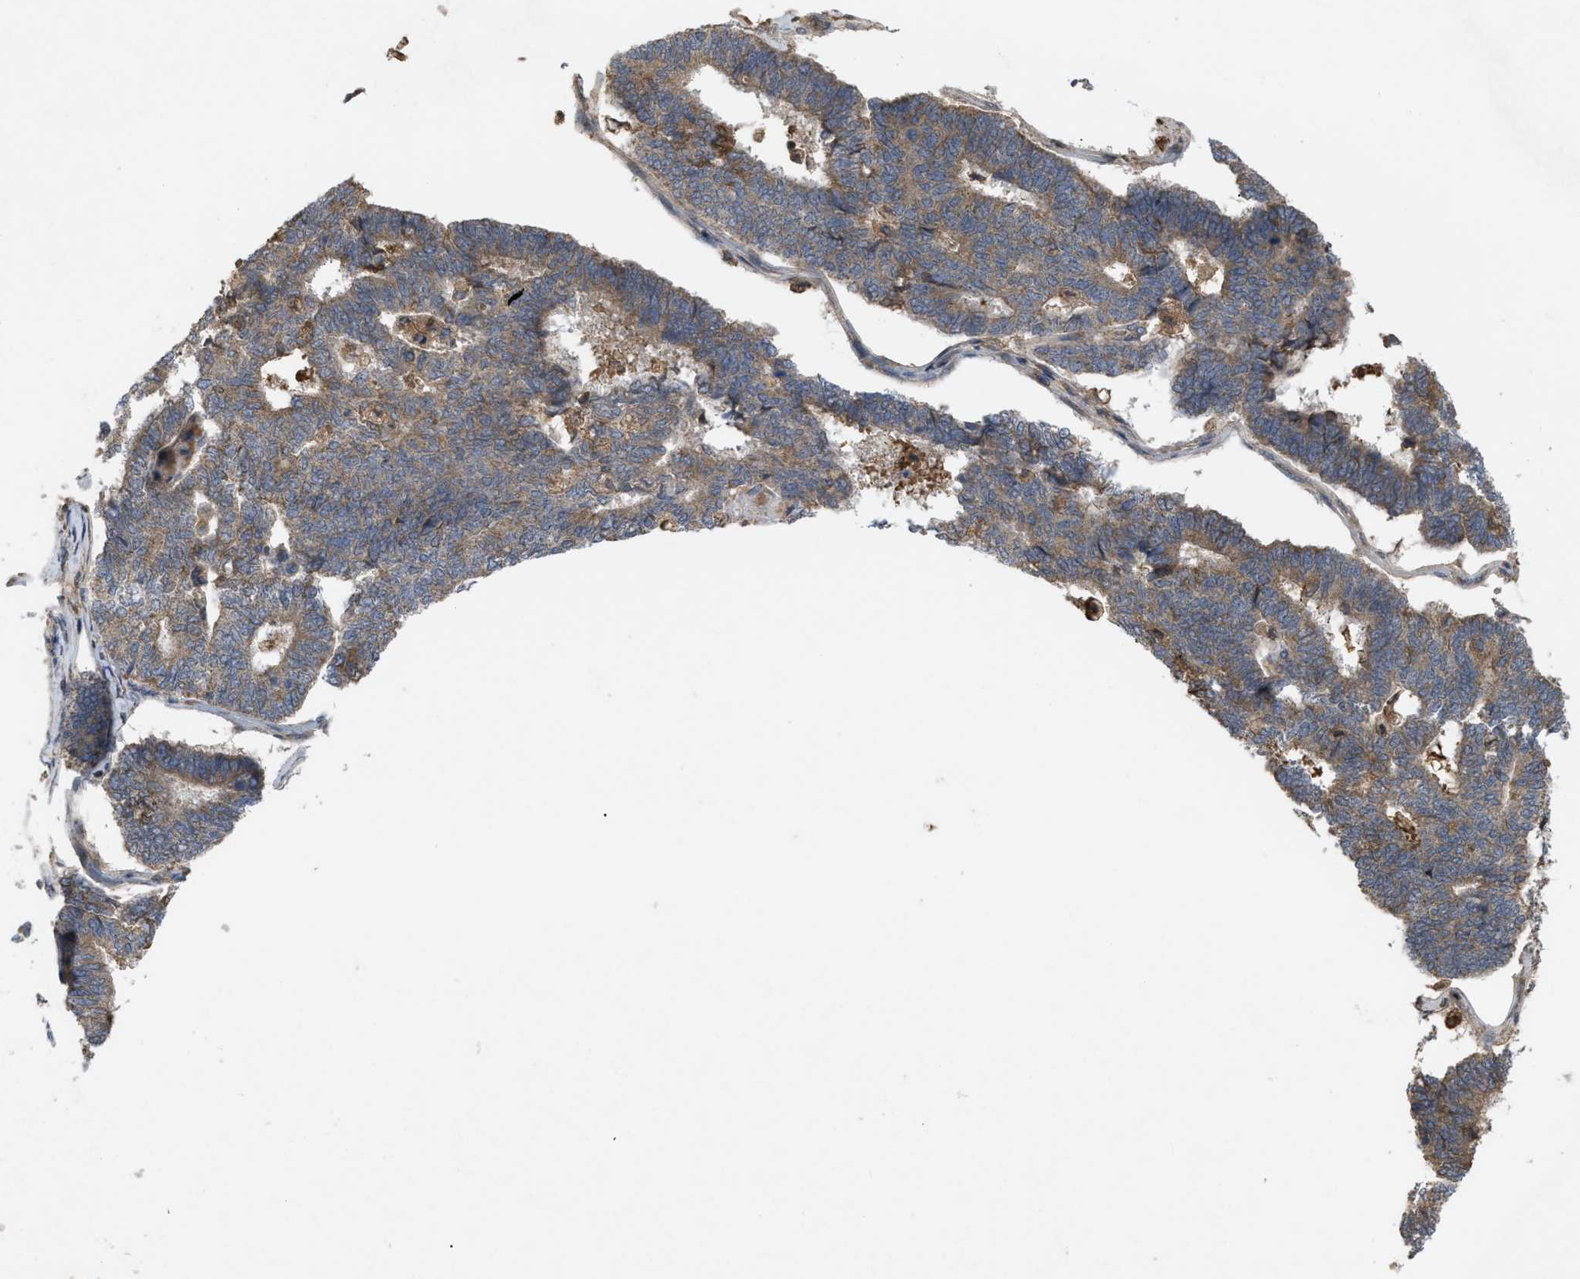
{"staining": {"intensity": "moderate", "quantity": ">75%", "location": "cytoplasmic/membranous"}, "tissue": "endometrial cancer", "cell_type": "Tumor cells", "image_type": "cancer", "snomed": [{"axis": "morphology", "description": "Adenocarcinoma, NOS"}, {"axis": "topography", "description": "Endometrium"}], "caption": "The photomicrograph reveals immunohistochemical staining of endometrial cancer. There is moderate cytoplasmic/membranous positivity is appreciated in approximately >75% of tumor cells.", "gene": "RAB2A", "patient": {"sex": "female", "age": 70}}